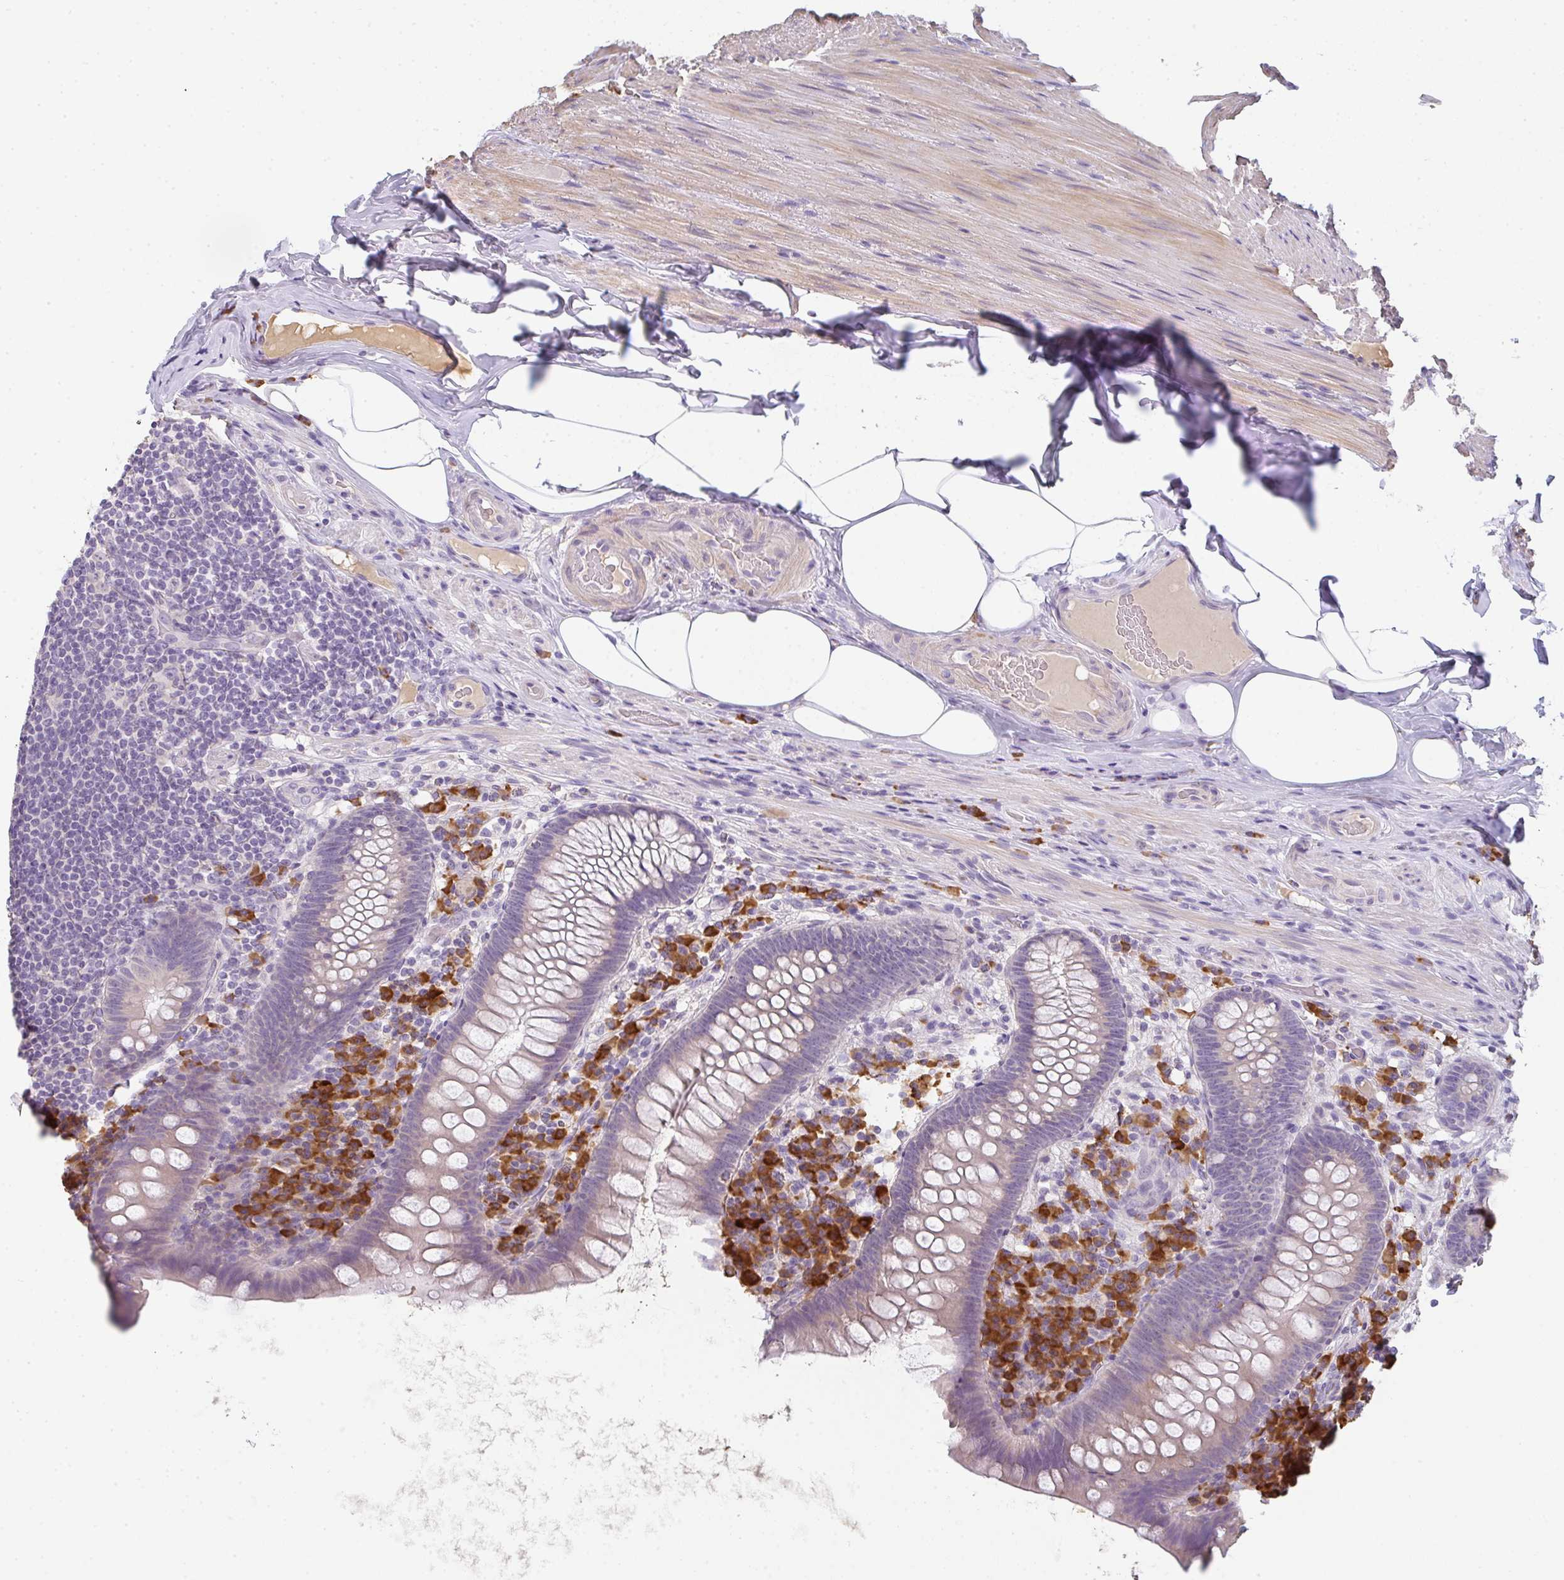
{"staining": {"intensity": "negative", "quantity": "none", "location": "none"}, "tissue": "appendix", "cell_type": "Glandular cells", "image_type": "normal", "snomed": [{"axis": "morphology", "description": "Normal tissue, NOS"}, {"axis": "topography", "description": "Appendix"}], "caption": "This is a photomicrograph of IHC staining of unremarkable appendix, which shows no staining in glandular cells.", "gene": "ZNF215", "patient": {"sex": "male", "age": 71}}